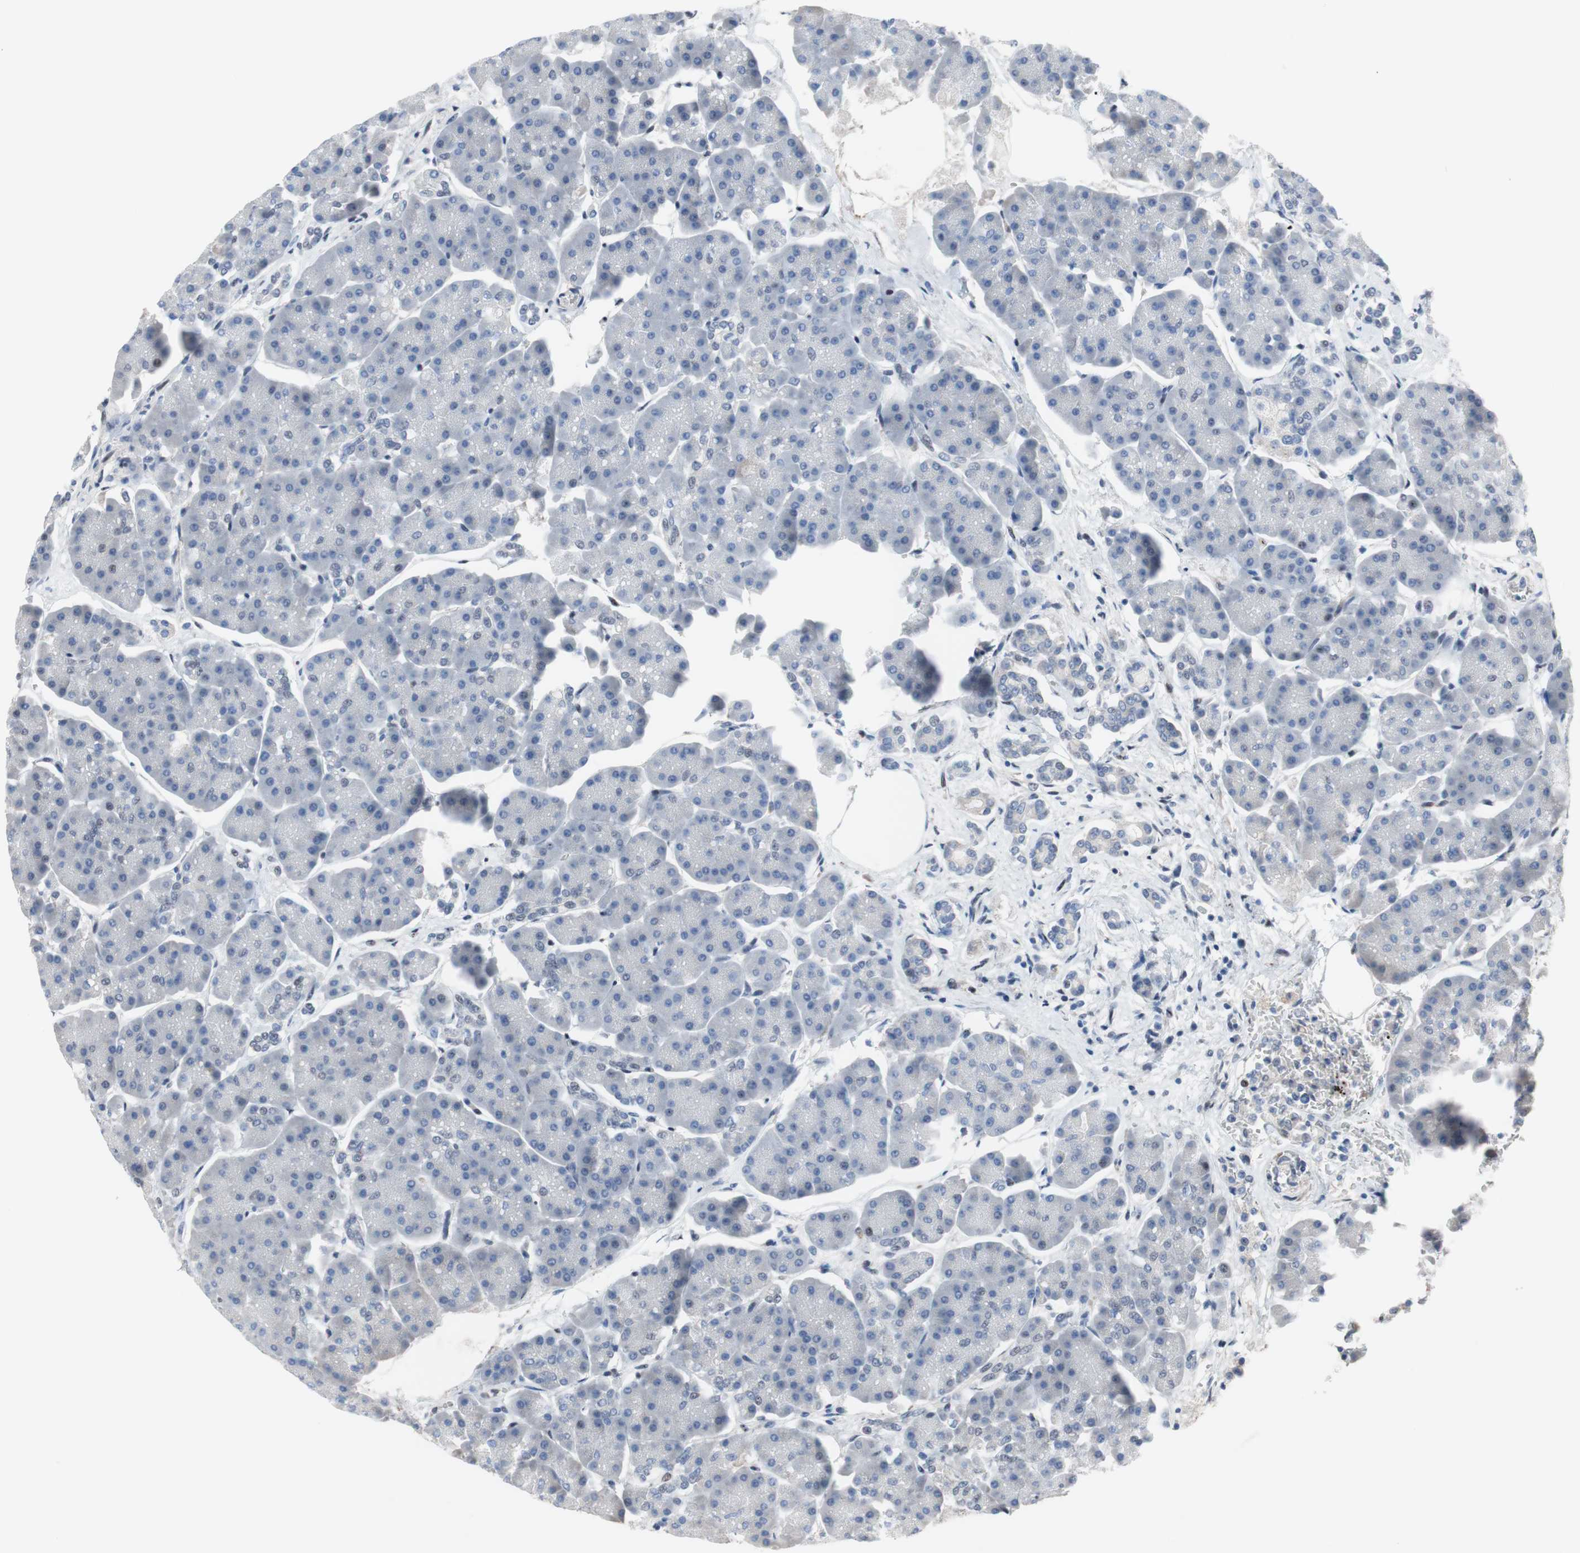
{"staining": {"intensity": "weak", "quantity": "25%-75%", "location": "nuclear"}, "tissue": "pancreas", "cell_type": "Exocrine glandular cells", "image_type": "normal", "snomed": [{"axis": "morphology", "description": "Normal tissue, NOS"}, {"axis": "topography", "description": "Pancreas"}], "caption": "Immunohistochemical staining of normal human pancreas demonstrates weak nuclear protein expression in approximately 25%-75% of exocrine glandular cells.", "gene": "PINX1", "patient": {"sex": "female", "age": 70}}